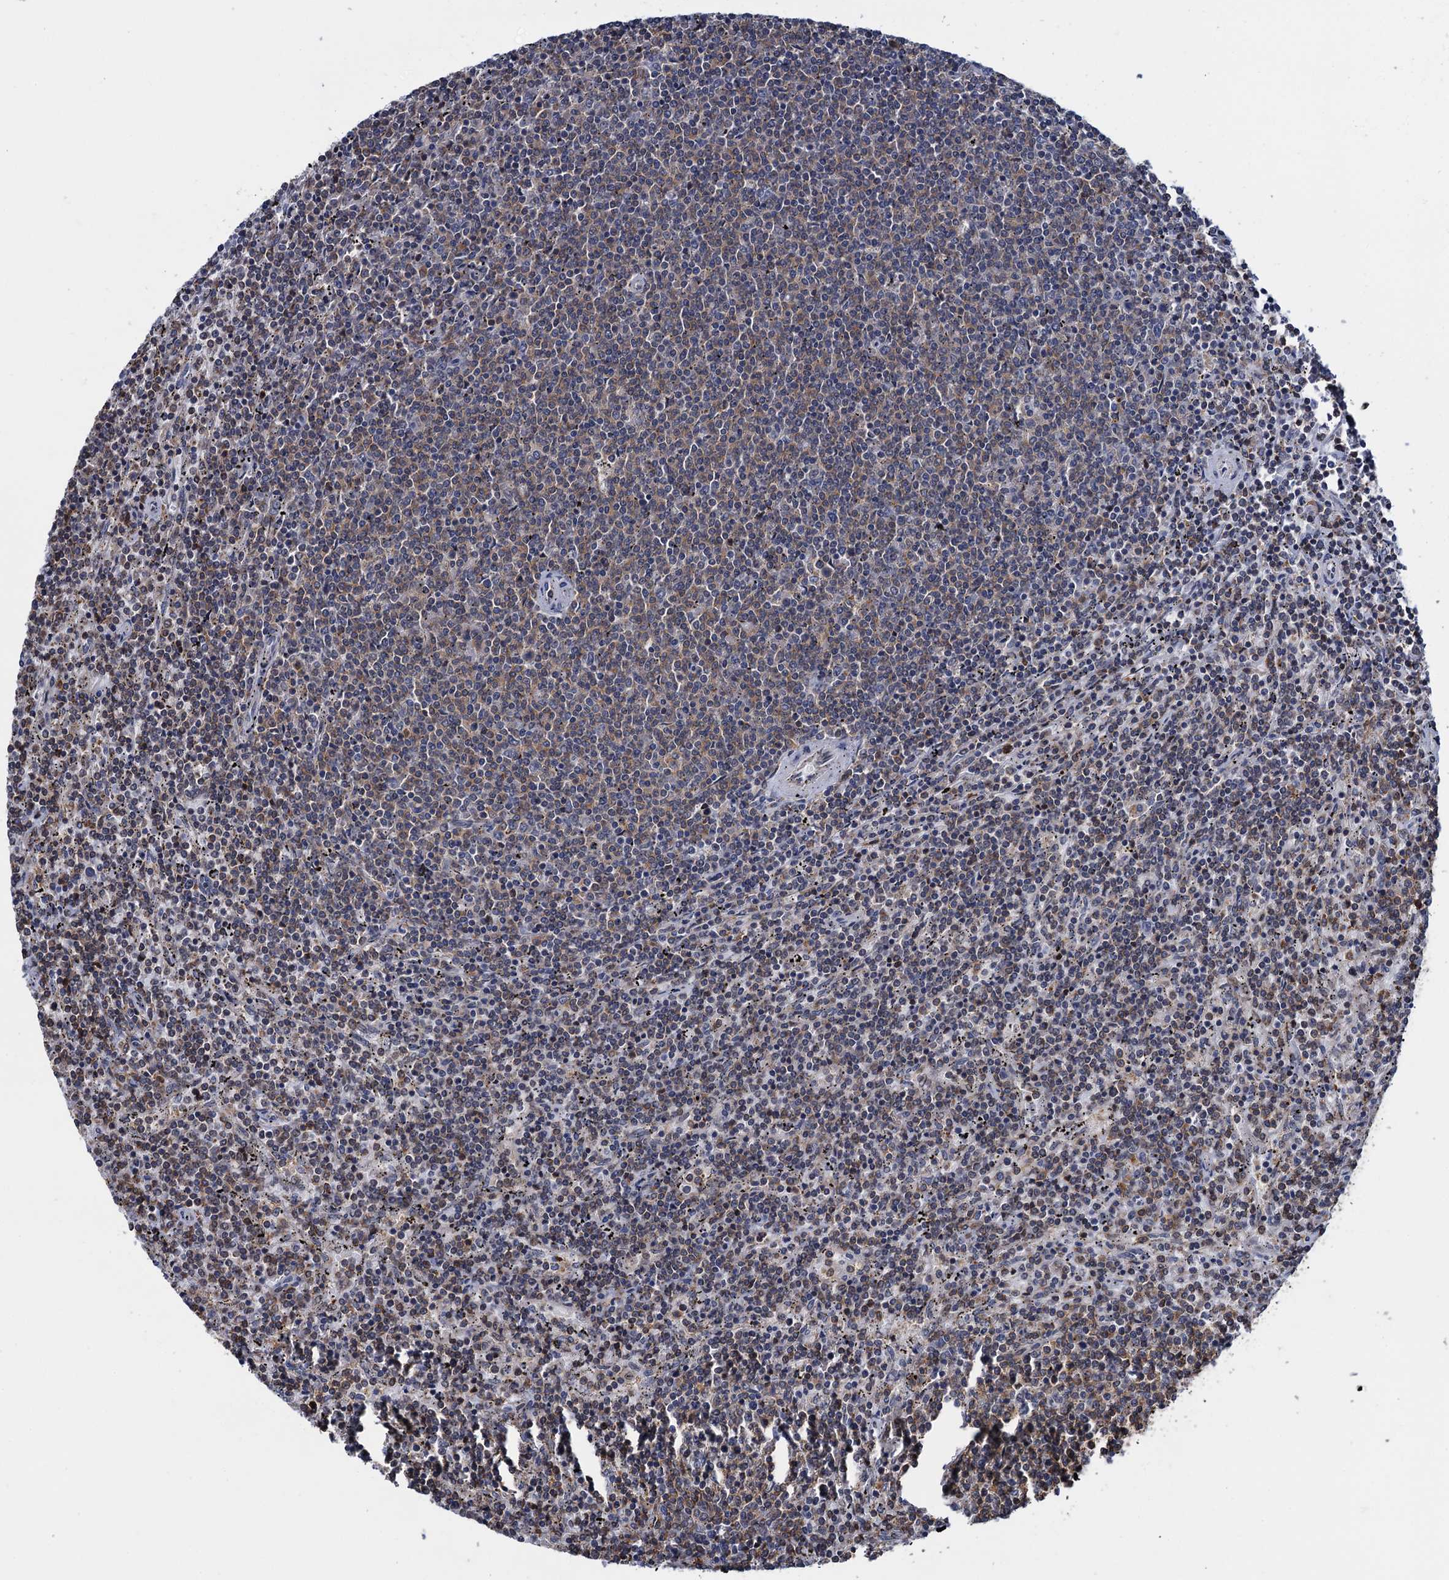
{"staining": {"intensity": "weak", "quantity": "<25%", "location": "cytoplasmic/membranous"}, "tissue": "lymphoma", "cell_type": "Tumor cells", "image_type": "cancer", "snomed": [{"axis": "morphology", "description": "Malignant lymphoma, non-Hodgkin's type, Low grade"}, {"axis": "topography", "description": "Spleen"}], "caption": "Immunohistochemical staining of human malignant lymphoma, non-Hodgkin's type (low-grade) displays no significant staining in tumor cells.", "gene": "CCDC102A", "patient": {"sex": "female", "age": 50}}